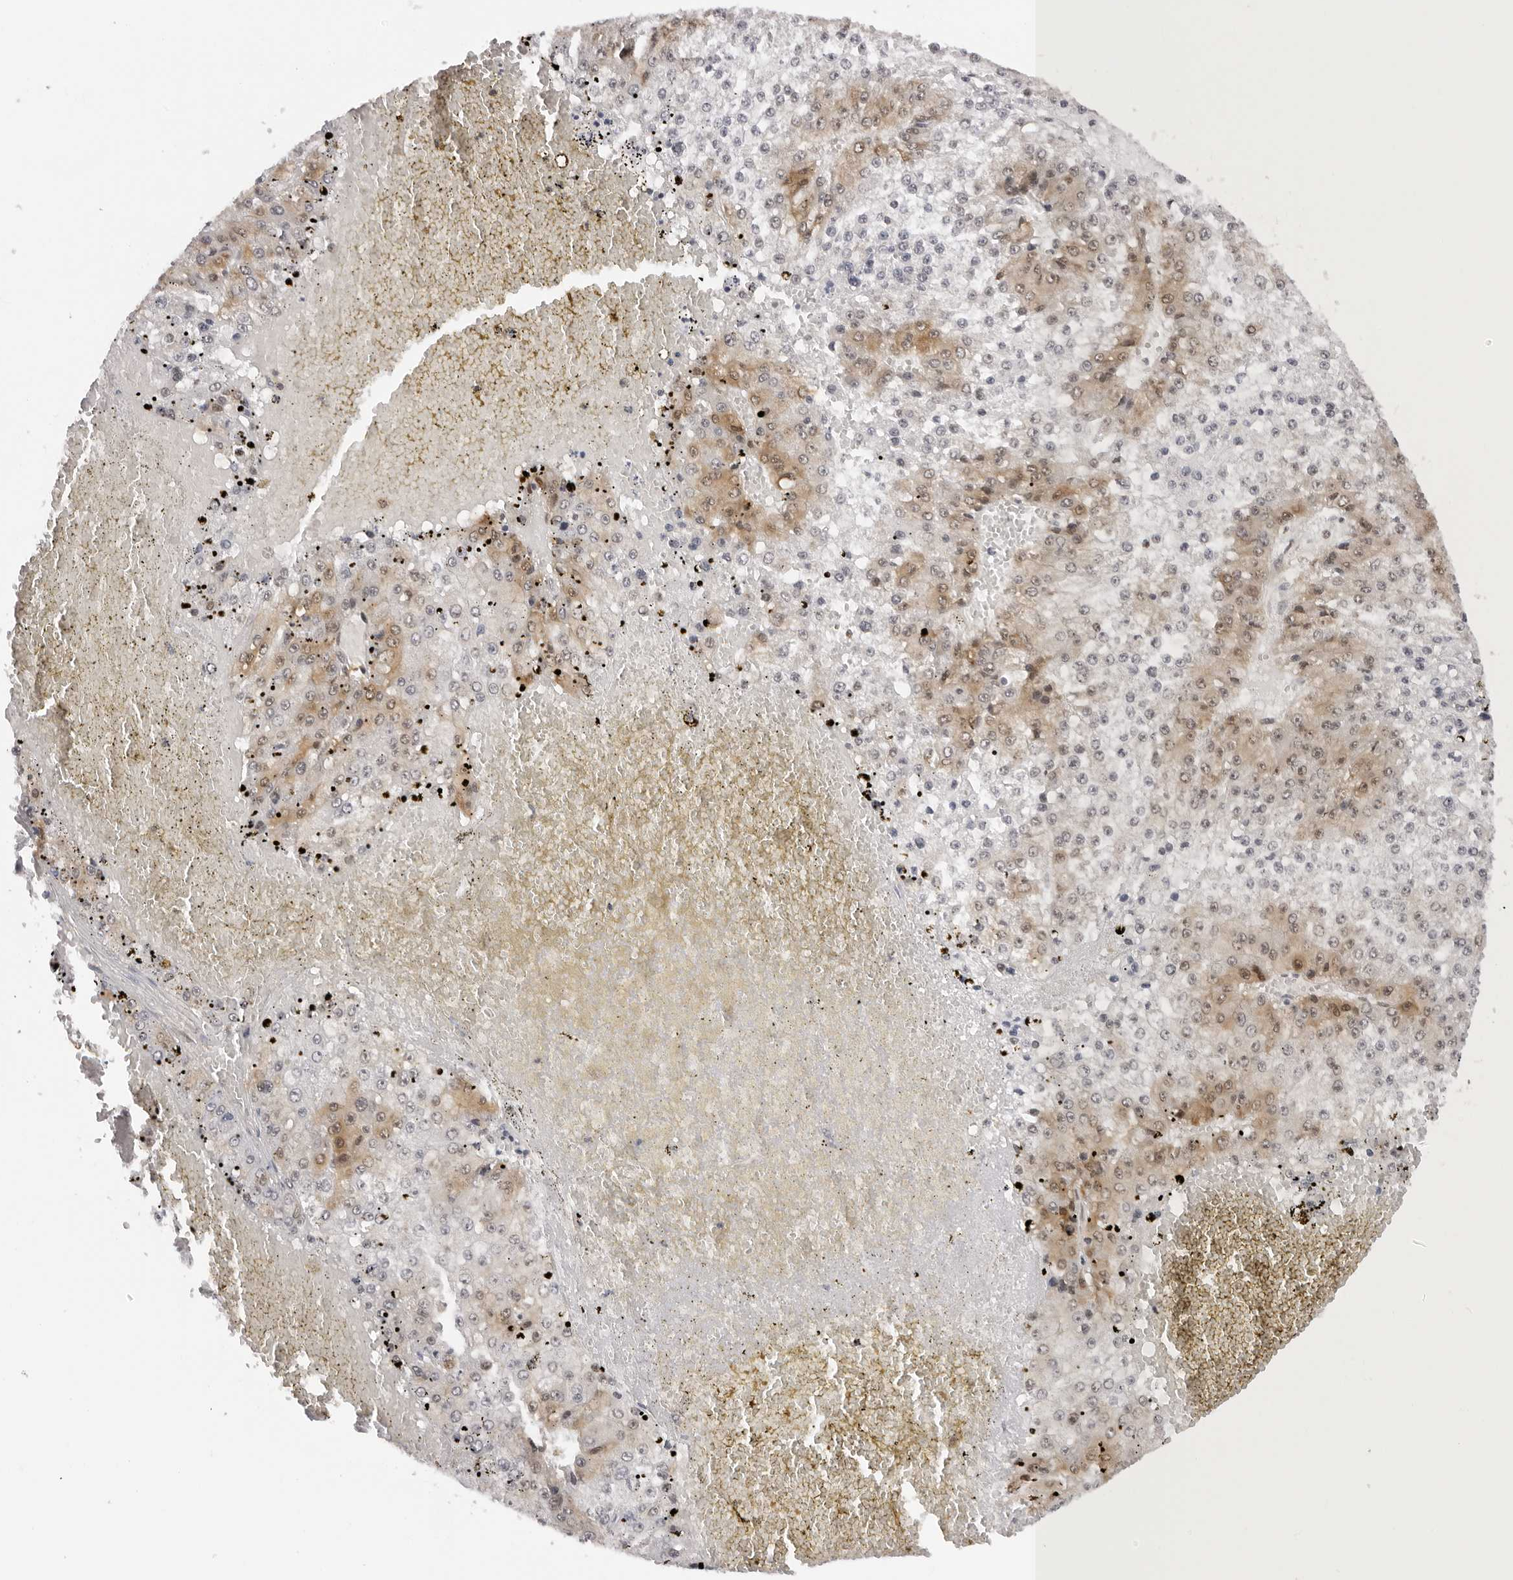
{"staining": {"intensity": "moderate", "quantity": "25%-75%", "location": "cytoplasmic/membranous,nuclear"}, "tissue": "liver cancer", "cell_type": "Tumor cells", "image_type": "cancer", "snomed": [{"axis": "morphology", "description": "Carcinoma, Hepatocellular, NOS"}, {"axis": "topography", "description": "Liver"}], "caption": "High-magnification brightfield microscopy of hepatocellular carcinoma (liver) stained with DAB (3,3'-diaminobenzidine) (brown) and counterstained with hematoxylin (blue). tumor cells exhibit moderate cytoplasmic/membranous and nuclear expression is present in approximately25%-75% of cells. (Stains: DAB (3,3'-diaminobenzidine) in brown, nuclei in blue, Microscopy: brightfield microscopy at high magnification).", "gene": "WDR77", "patient": {"sex": "female", "age": 73}}